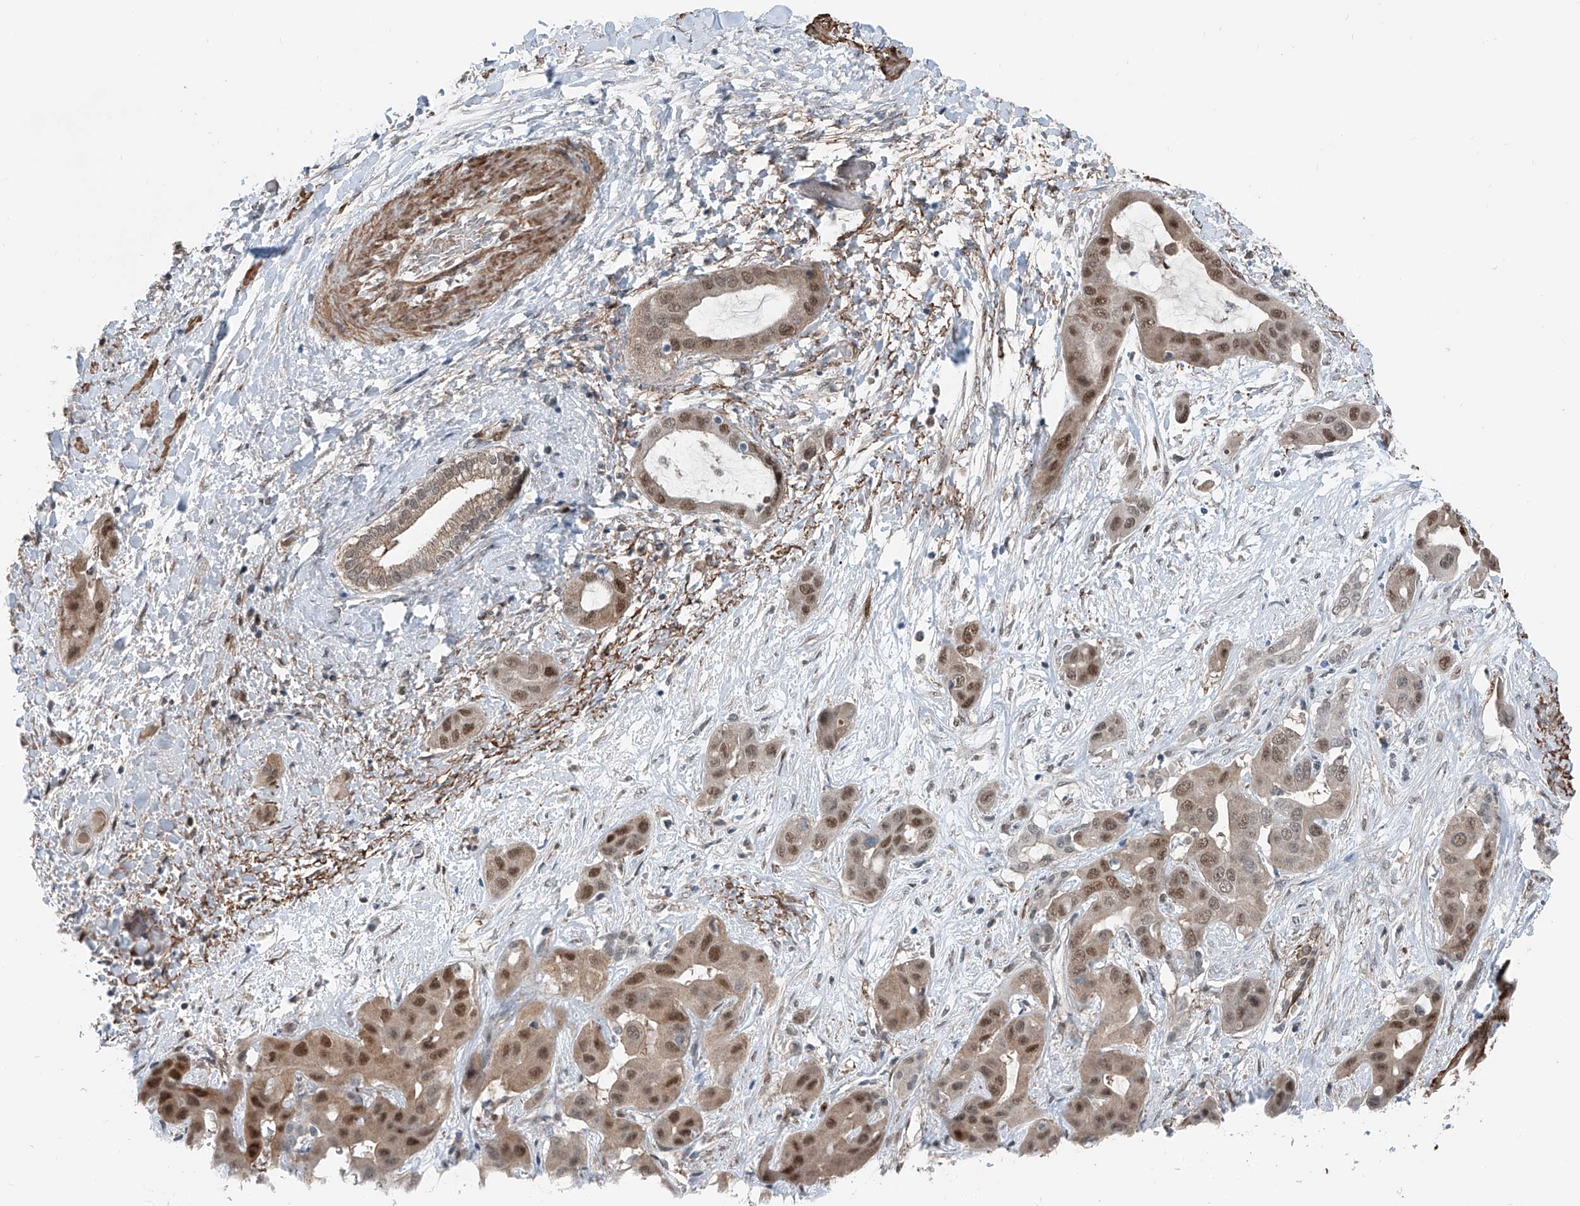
{"staining": {"intensity": "strong", "quantity": "25%-75%", "location": "nuclear"}, "tissue": "liver cancer", "cell_type": "Tumor cells", "image_type": "cancer", "snomed": [{"axis": "morphology", "description": "Cholangiocarcinoma"}, {"axis": "topography", "description": "Liver"}], "caption": "Protein analysis of cholangiocarcinoma (liver) tissue shows strong nuclear staining in approximately 25%-75% of tumor cells.", "gene": "HSPA6", "patient": {"sex": "female", "age": 52}}